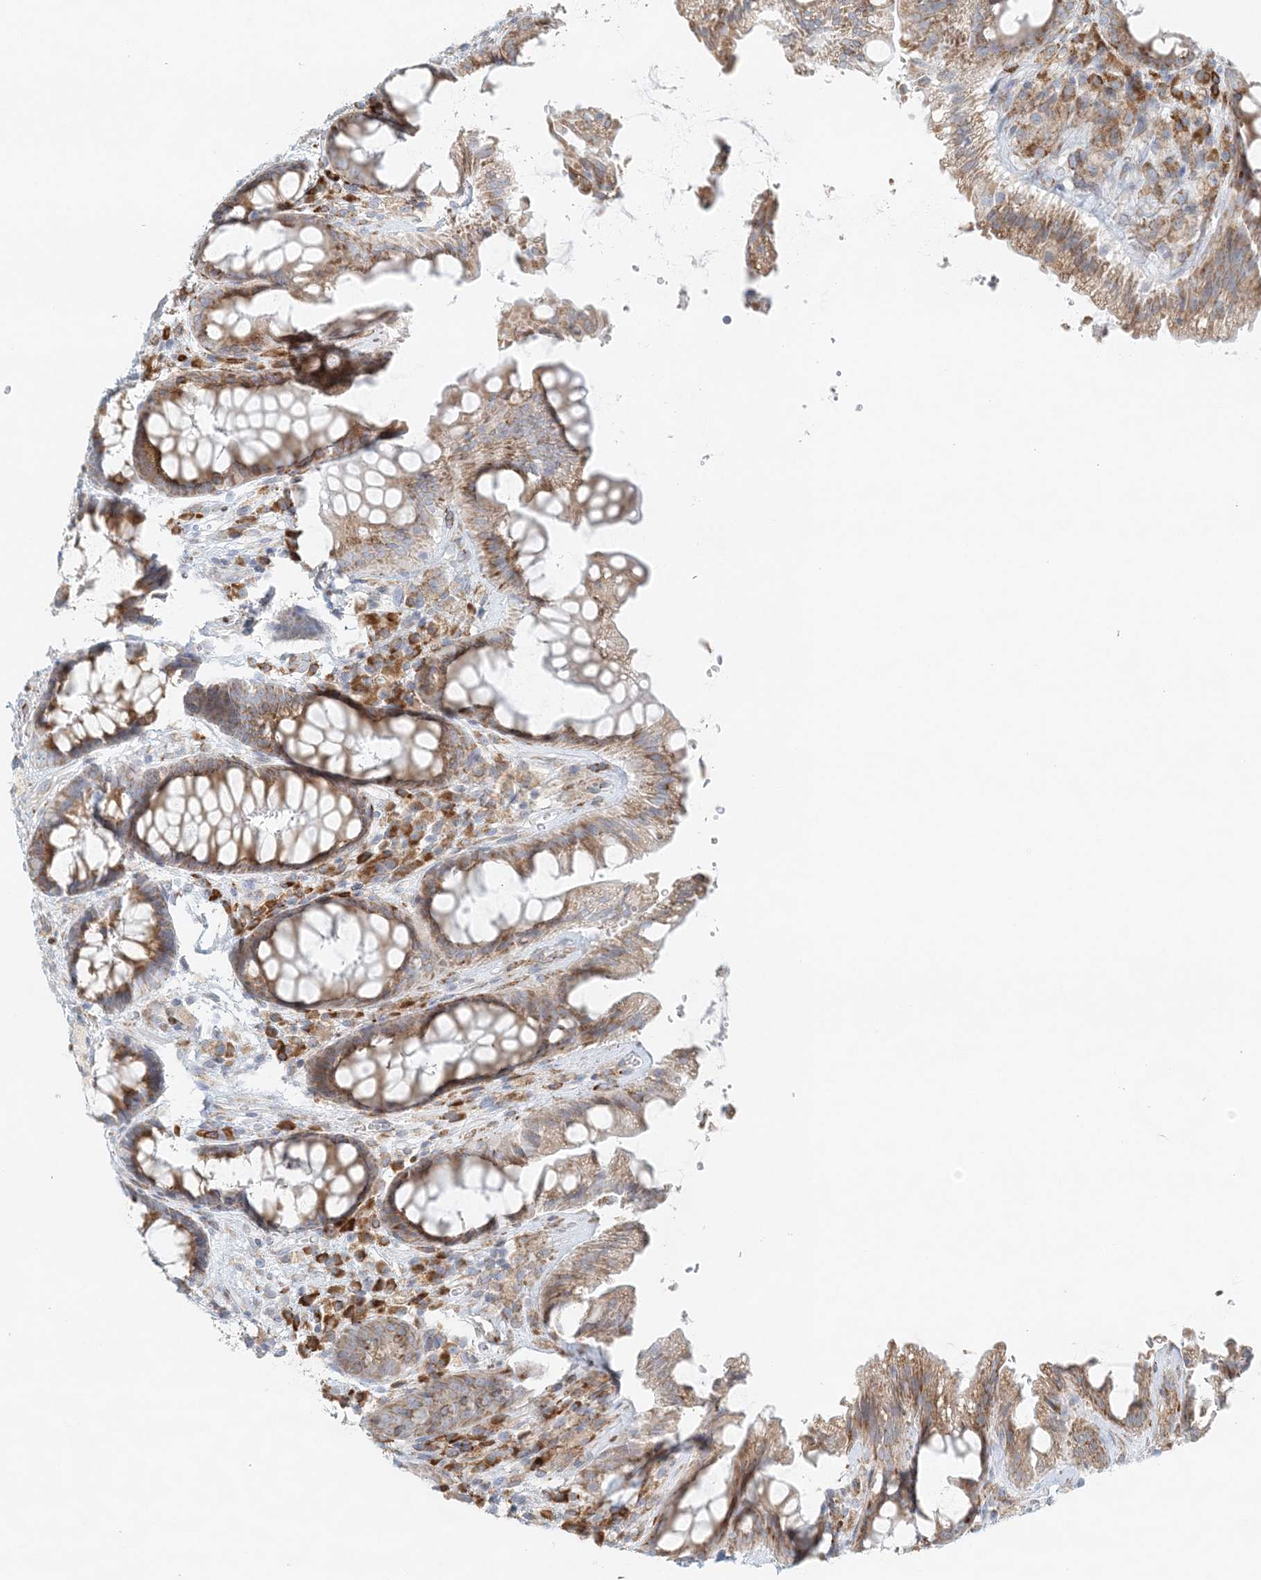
{"staining": {"intensity": "moderate", "quantity": ">75%", "location": "cytoplasmic/membranous"}, "tissue": "rectum", "cell_type": "Glandular cells", "image_type": "normal", "snomed": [{"axis": "morphology", "description": "Normal tissue, NOS"}, {"axis": "topography", "description": "Rectum"}], "caption": "Unremarkable rectum demonstrates moderate cytoplasmic/membranous positivity in about >75% of glandular cells The protein is stained brown, and the nuclei are stained in blue (DAB (3,3'-diaminobenzidine) IHC with brightfield microscopy, high magnification)..", "gene": "STK11IP", "patient": {"sex": "female", "age": 46}}